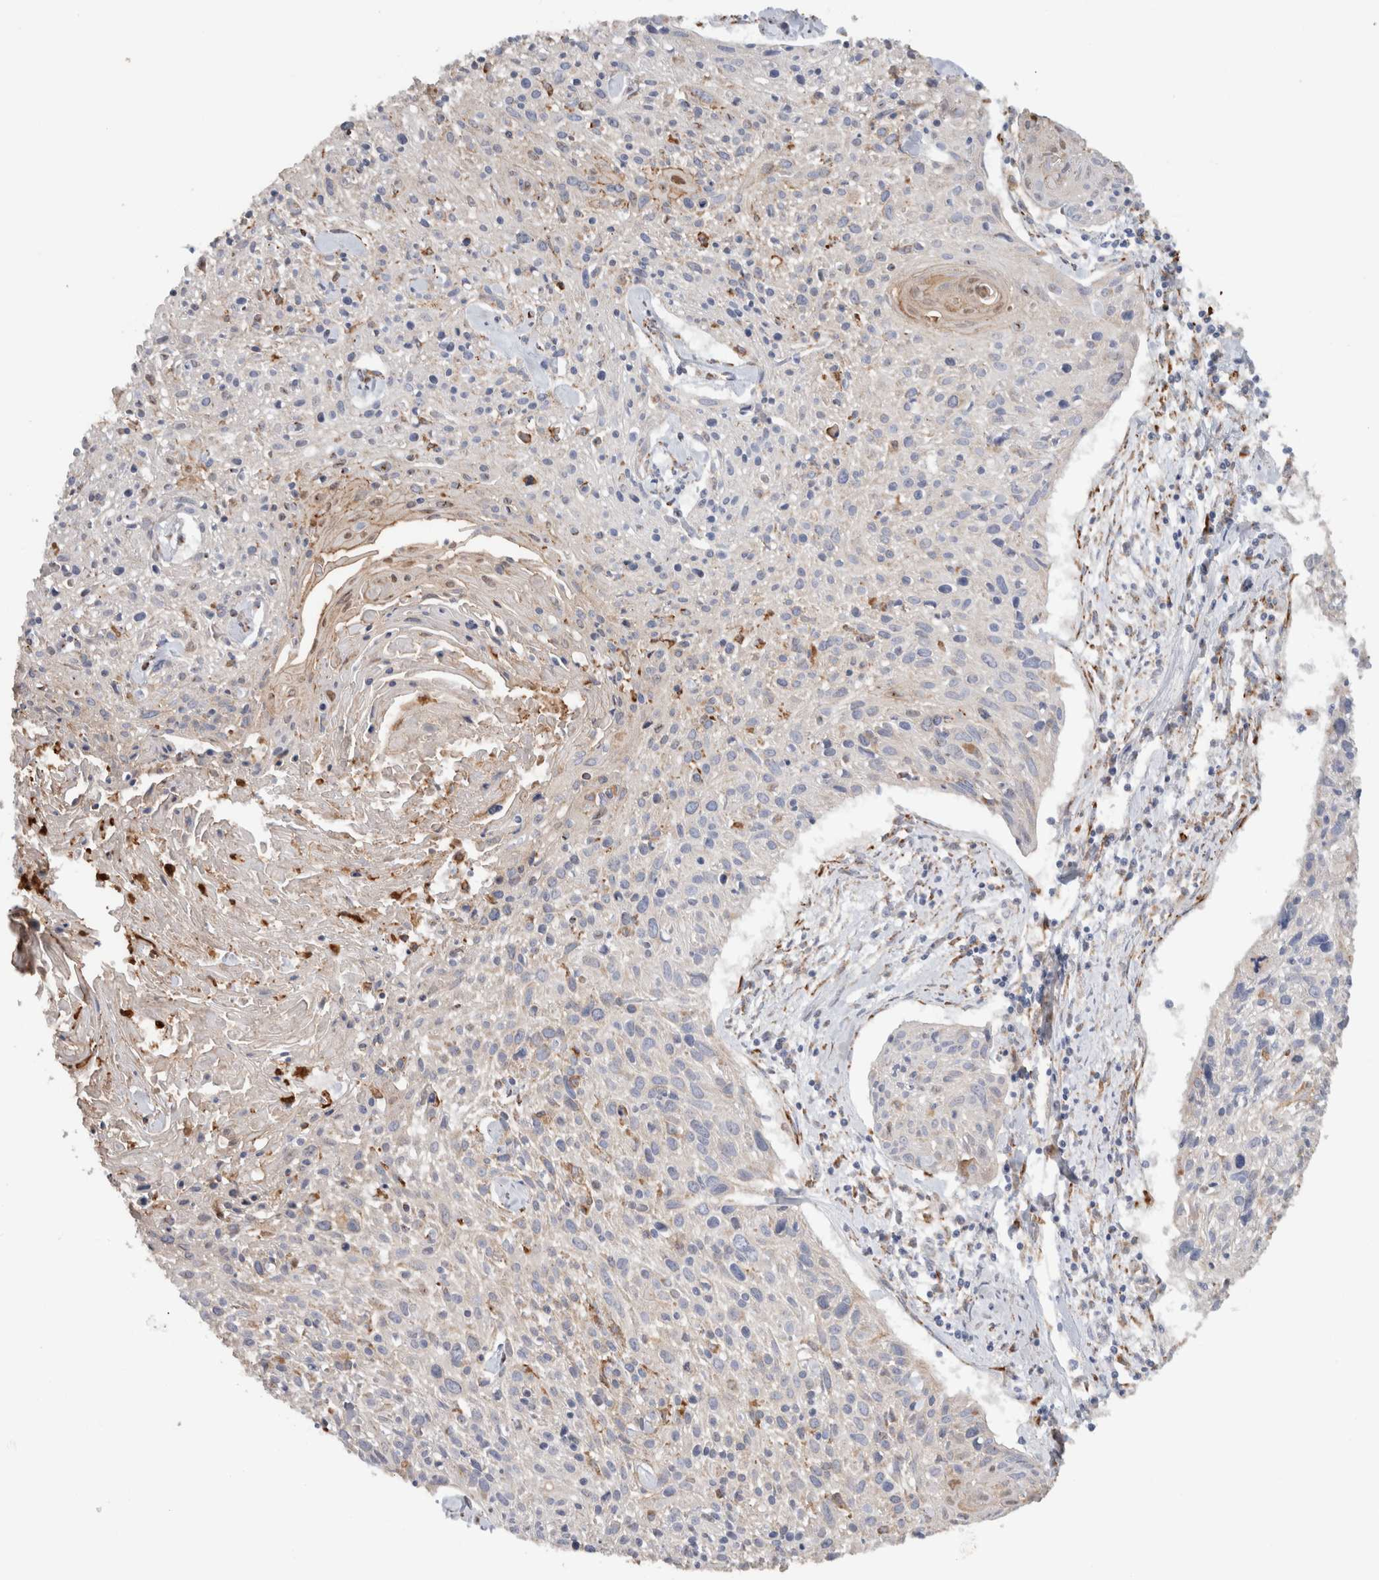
{"staining": {"intensity": "negative", "quantity": "none", "location": "none"}, "tissue": "cervical cancer", "cell_type": "Tumor cells", "image_type": "cancer", "snomed": [{"axis": "morphology", "description": "Squamous cell carcinoma, NOS"}, {"axis": "topography", "description": "Cervix"}], "caption": "Tumor cells are negative for protein expression in human squamous cell carcinoma (cervical). (Brightfield microscopy of DAB immunohistochemistry at high magnification).", "gene": "P4HA1", "patient": {"sex": "female", "age": 51}}